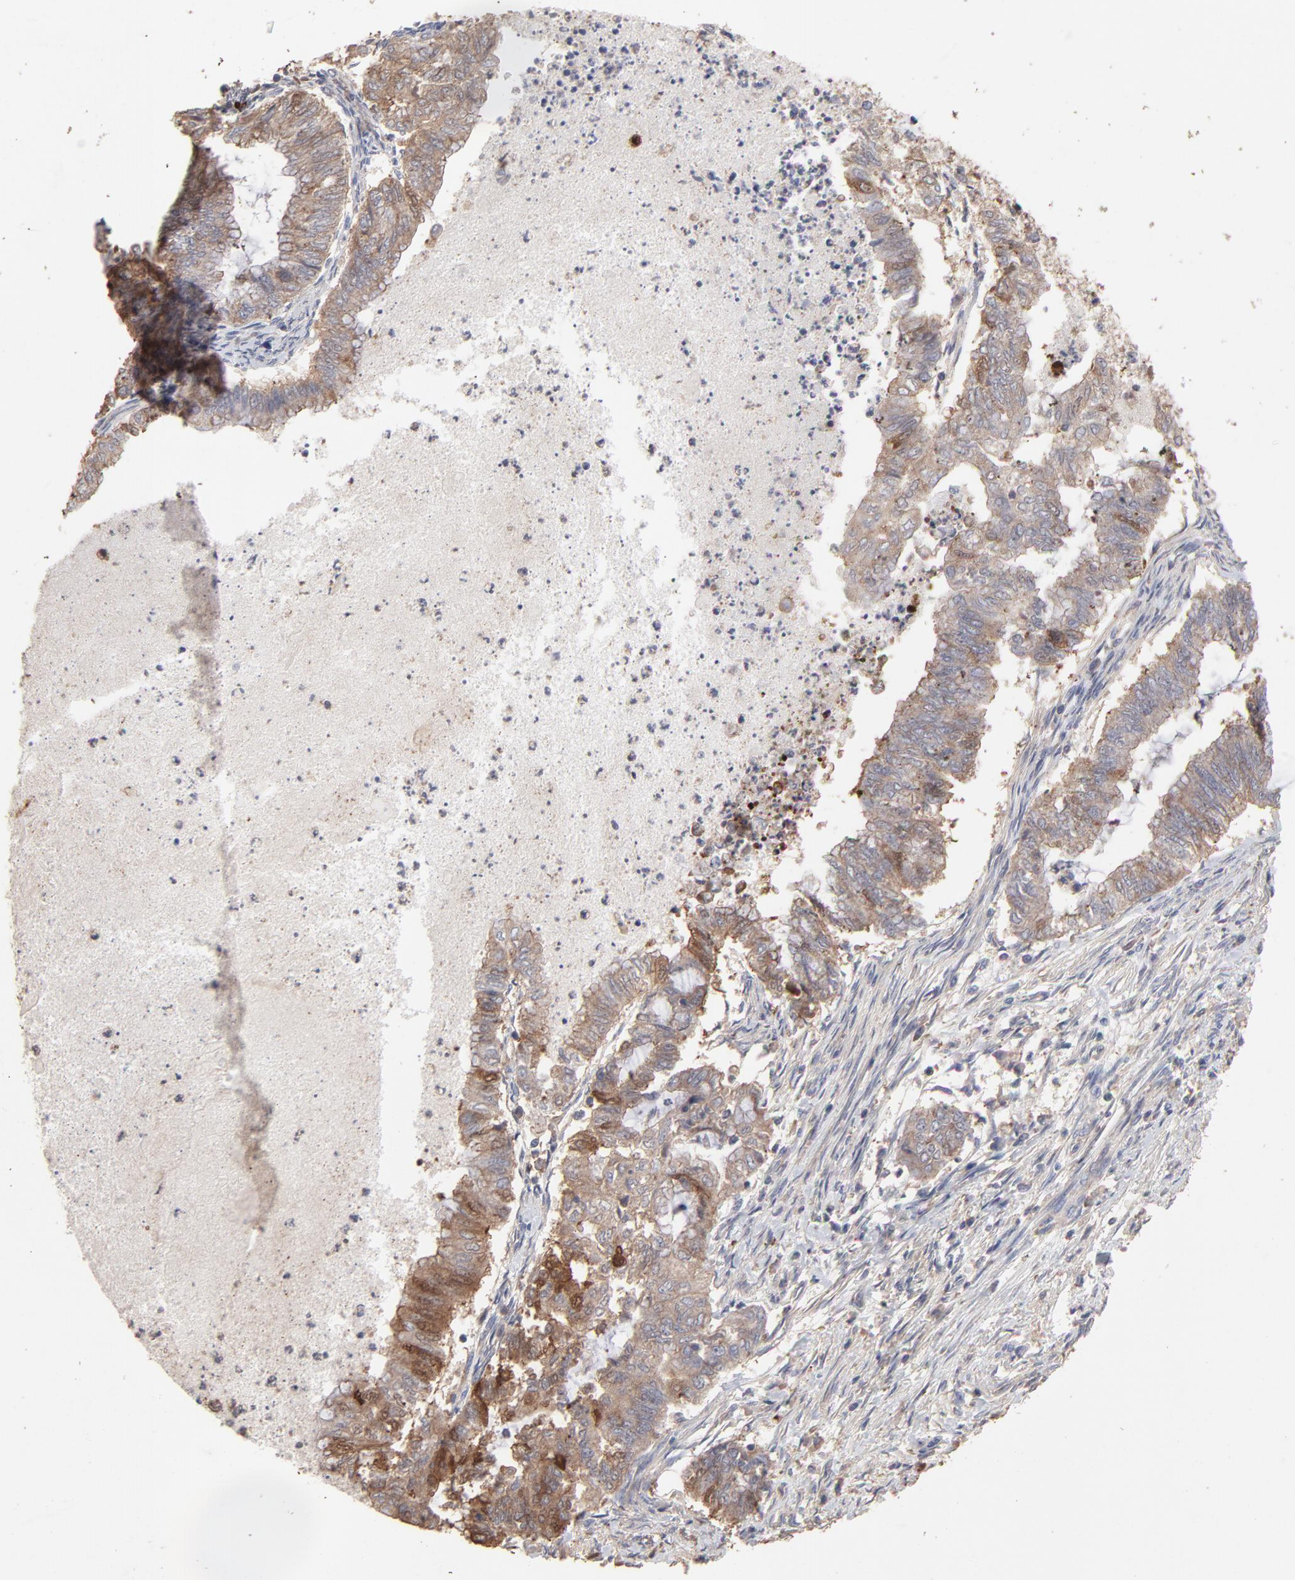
{"staining": {"intensity": "moderate", "quantity": ">75%", "location": "cytoplasmic/membranous"}, "tissue": "endometrial cancer", "cell_type": "Tumor cells", "image_type": "cancer", "snomed": [{"axis": "morphology", "description": "Adenocarcinoma, NOS"}, {"axis": "topography", "description": "Endometrium"}], "caption": "A micrograph showing moderate cytoplasmic/membranous staining in approximately >75% of tumor cells in endometrial adenocarcinoma, as visualized by brown immunohistochemical staining.", "gene": "TANGO2", "patient": {"sex": "female", "age": 79}}